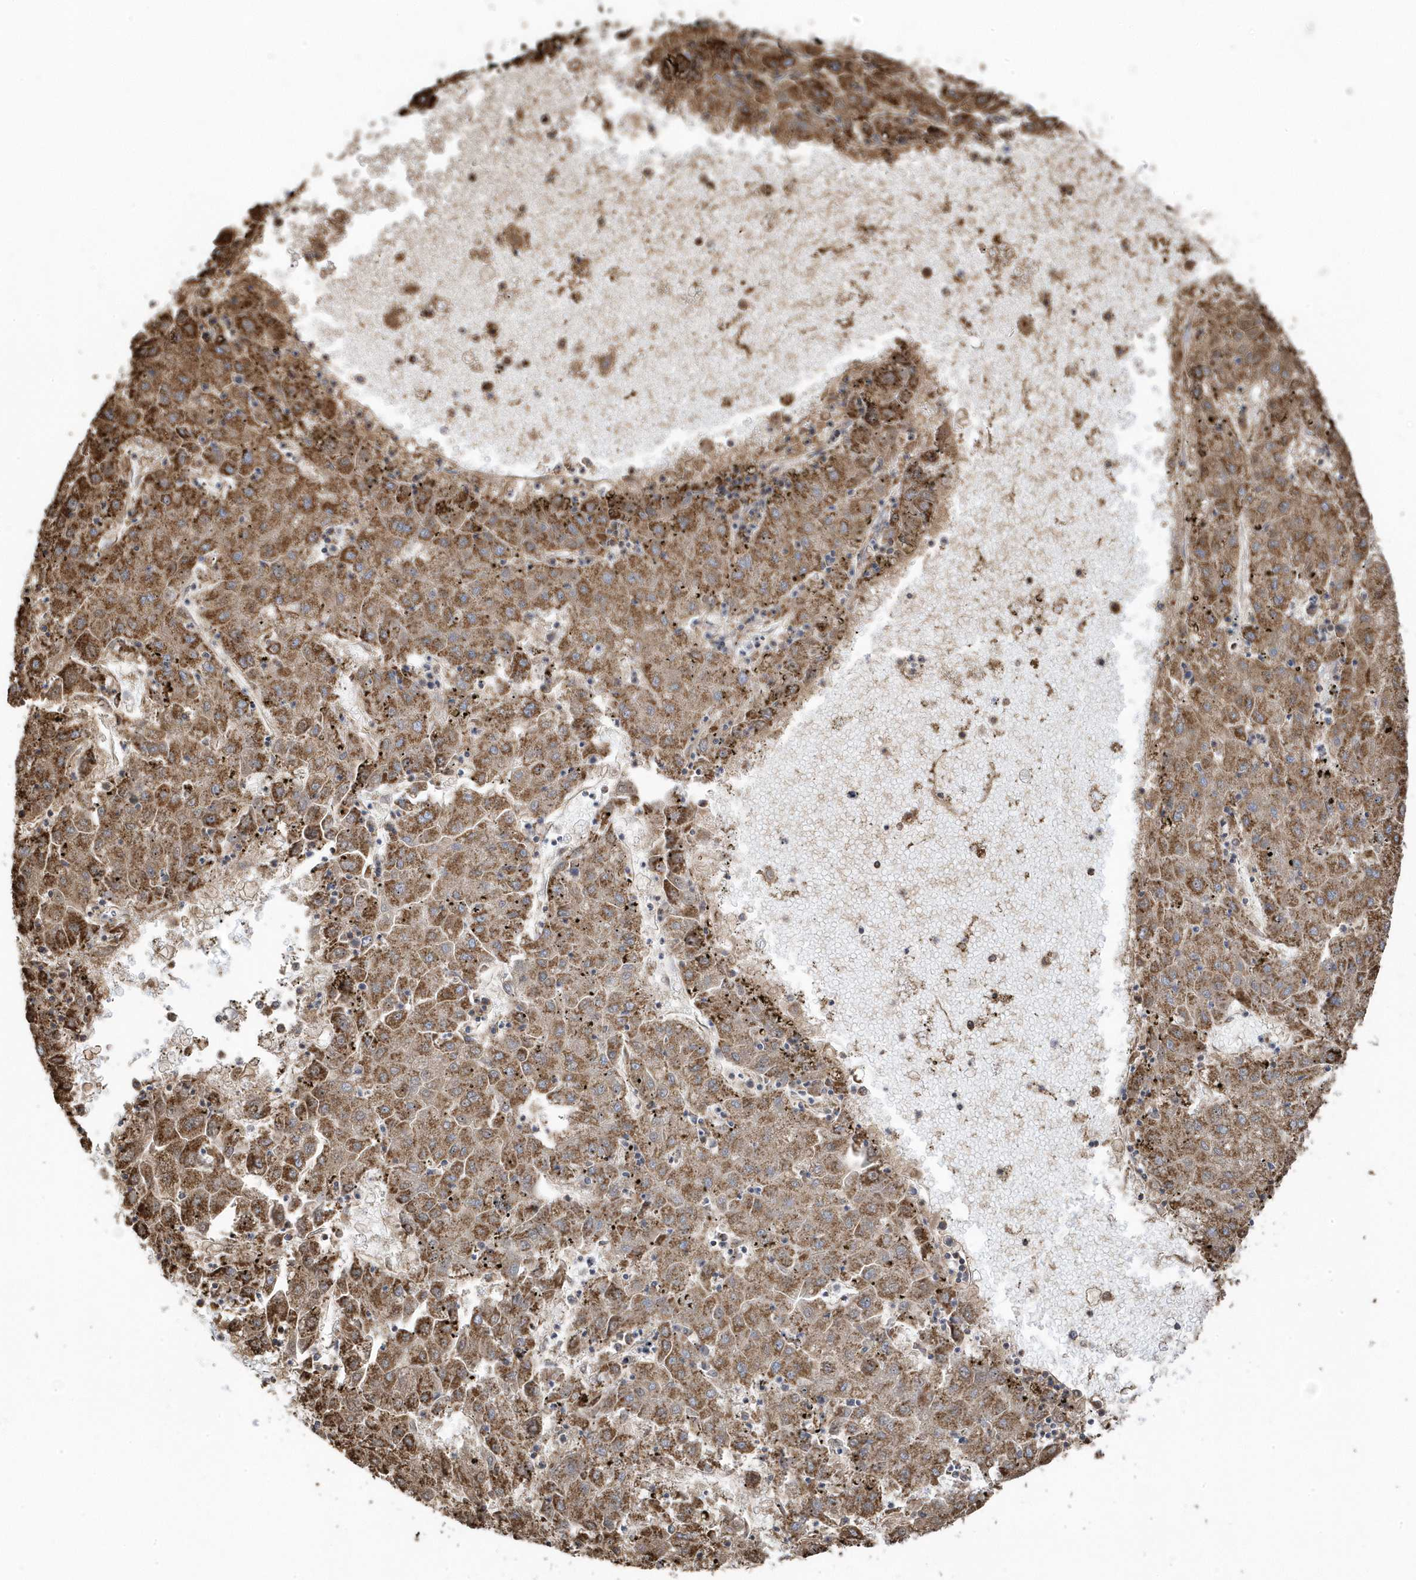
{"staining": {"intensity": "moderate", "quantity": ">75%", "location": "cytoplasmic/membranous"}, "tissue": "liver cancer", "cell_type": "Tumor cells", "image_type": "cancer", "snomed": [{"axis": "morphology", "description": "Carcinoma, Hepatocellular, NOS"}, {"axis": "topography", "description": "Liver"}], "caption": "Protein staining of liver cancer (hepatocellular carcinoma) tissue reveals moderate cytoplasmic/membranous positivity in about >75% of tumor cells.", "gene": "GTPBP8", "patient": {"sex": "male", "age": 72}}